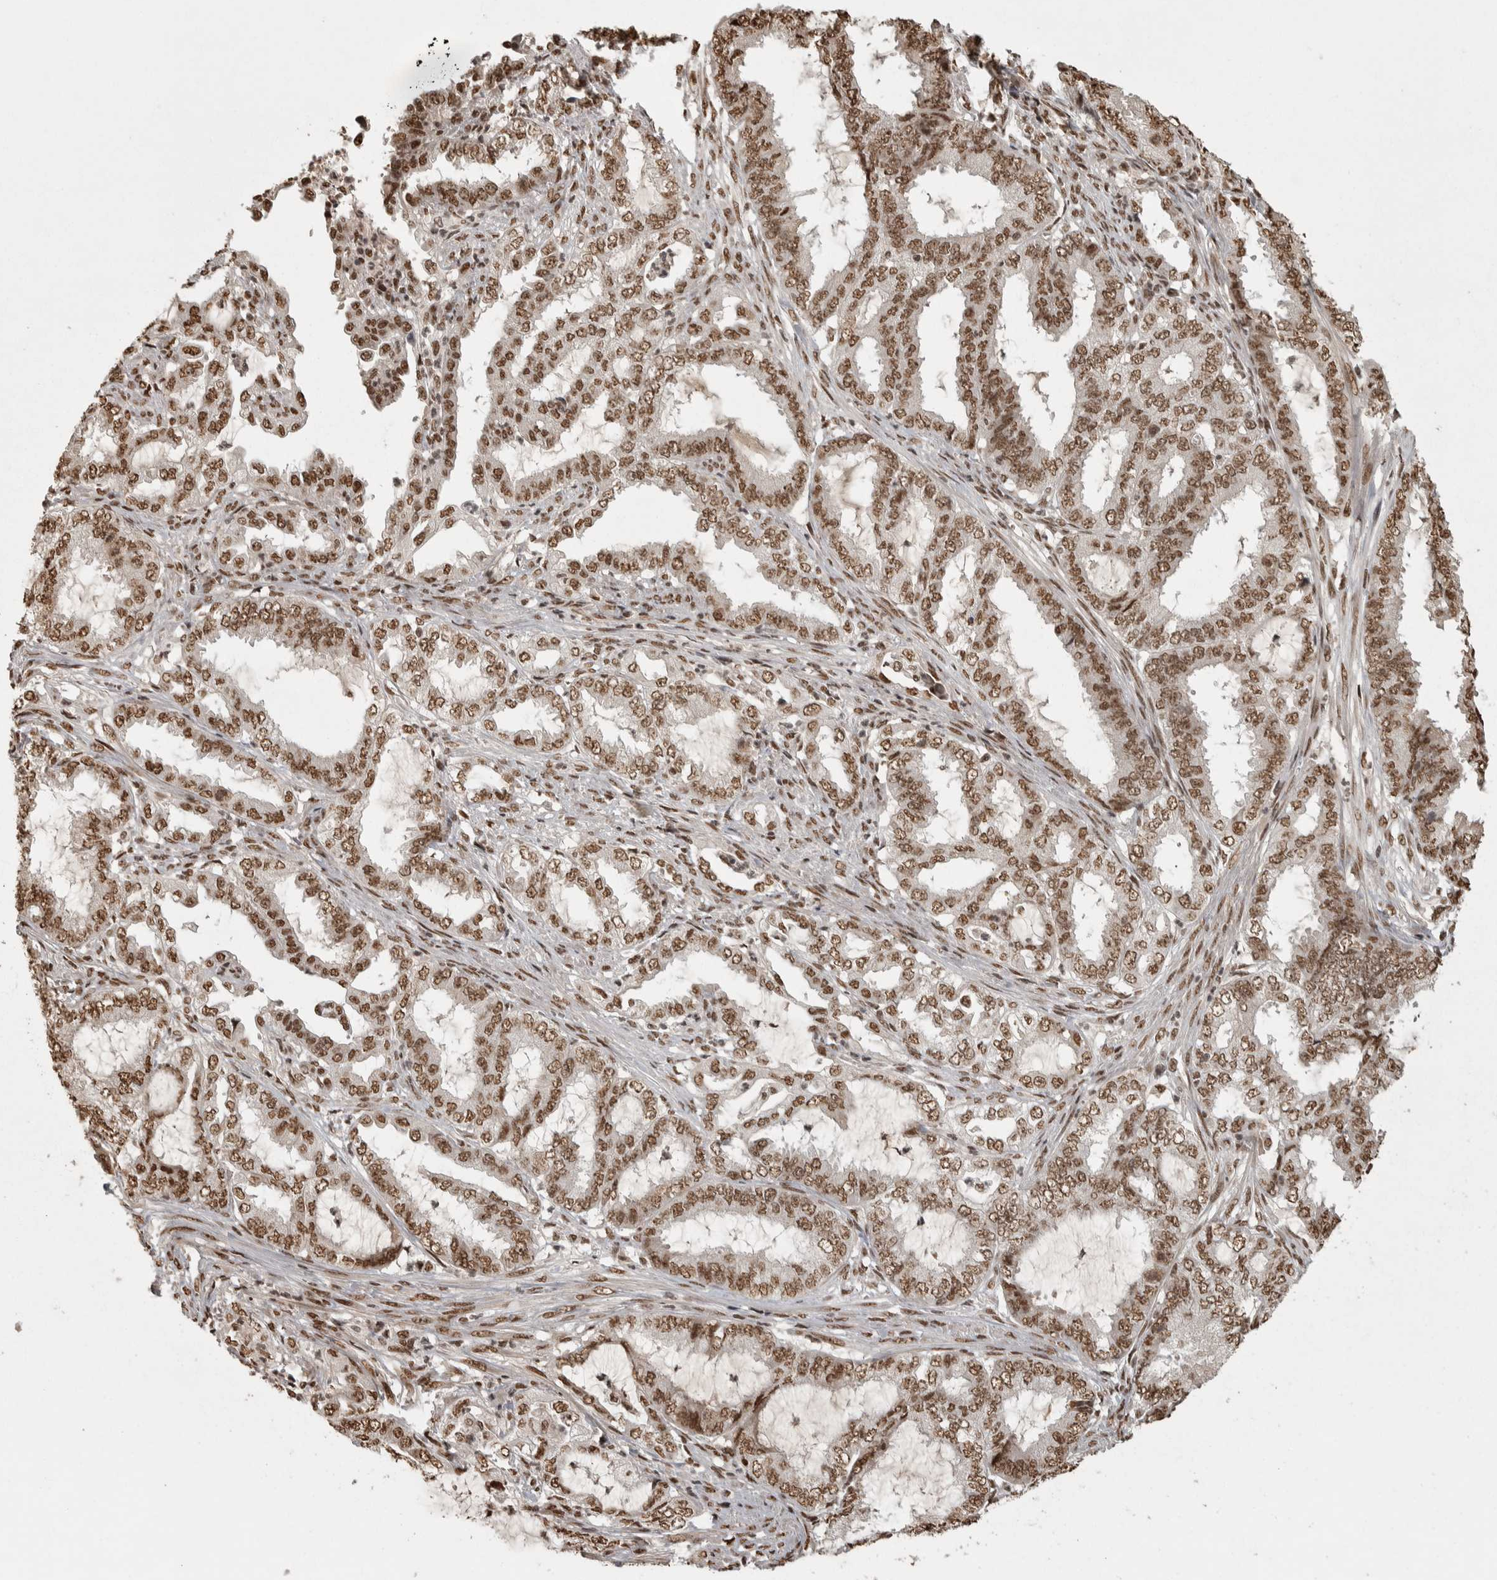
{"staining": {"intensity": "moderate", "quantity": ">75%", "location": "nuclear"}, "tissue": "endometrial cancer", "cell_type": "Tumor cells", "image_type": "cancer", "snomed": [{"axis": "morphology", "description": "Adenocarcinoma, NOS"}, {"axis": "topography", "description": "Endometrium"}], "caption": "Human endometrial cancer stained for a protein (brown) exhibits moderate nuclear positive expression in approximately >75% of tumor cells.", "gene": "ZFHX4", "patient": {"sex": "female", "age": 51}}